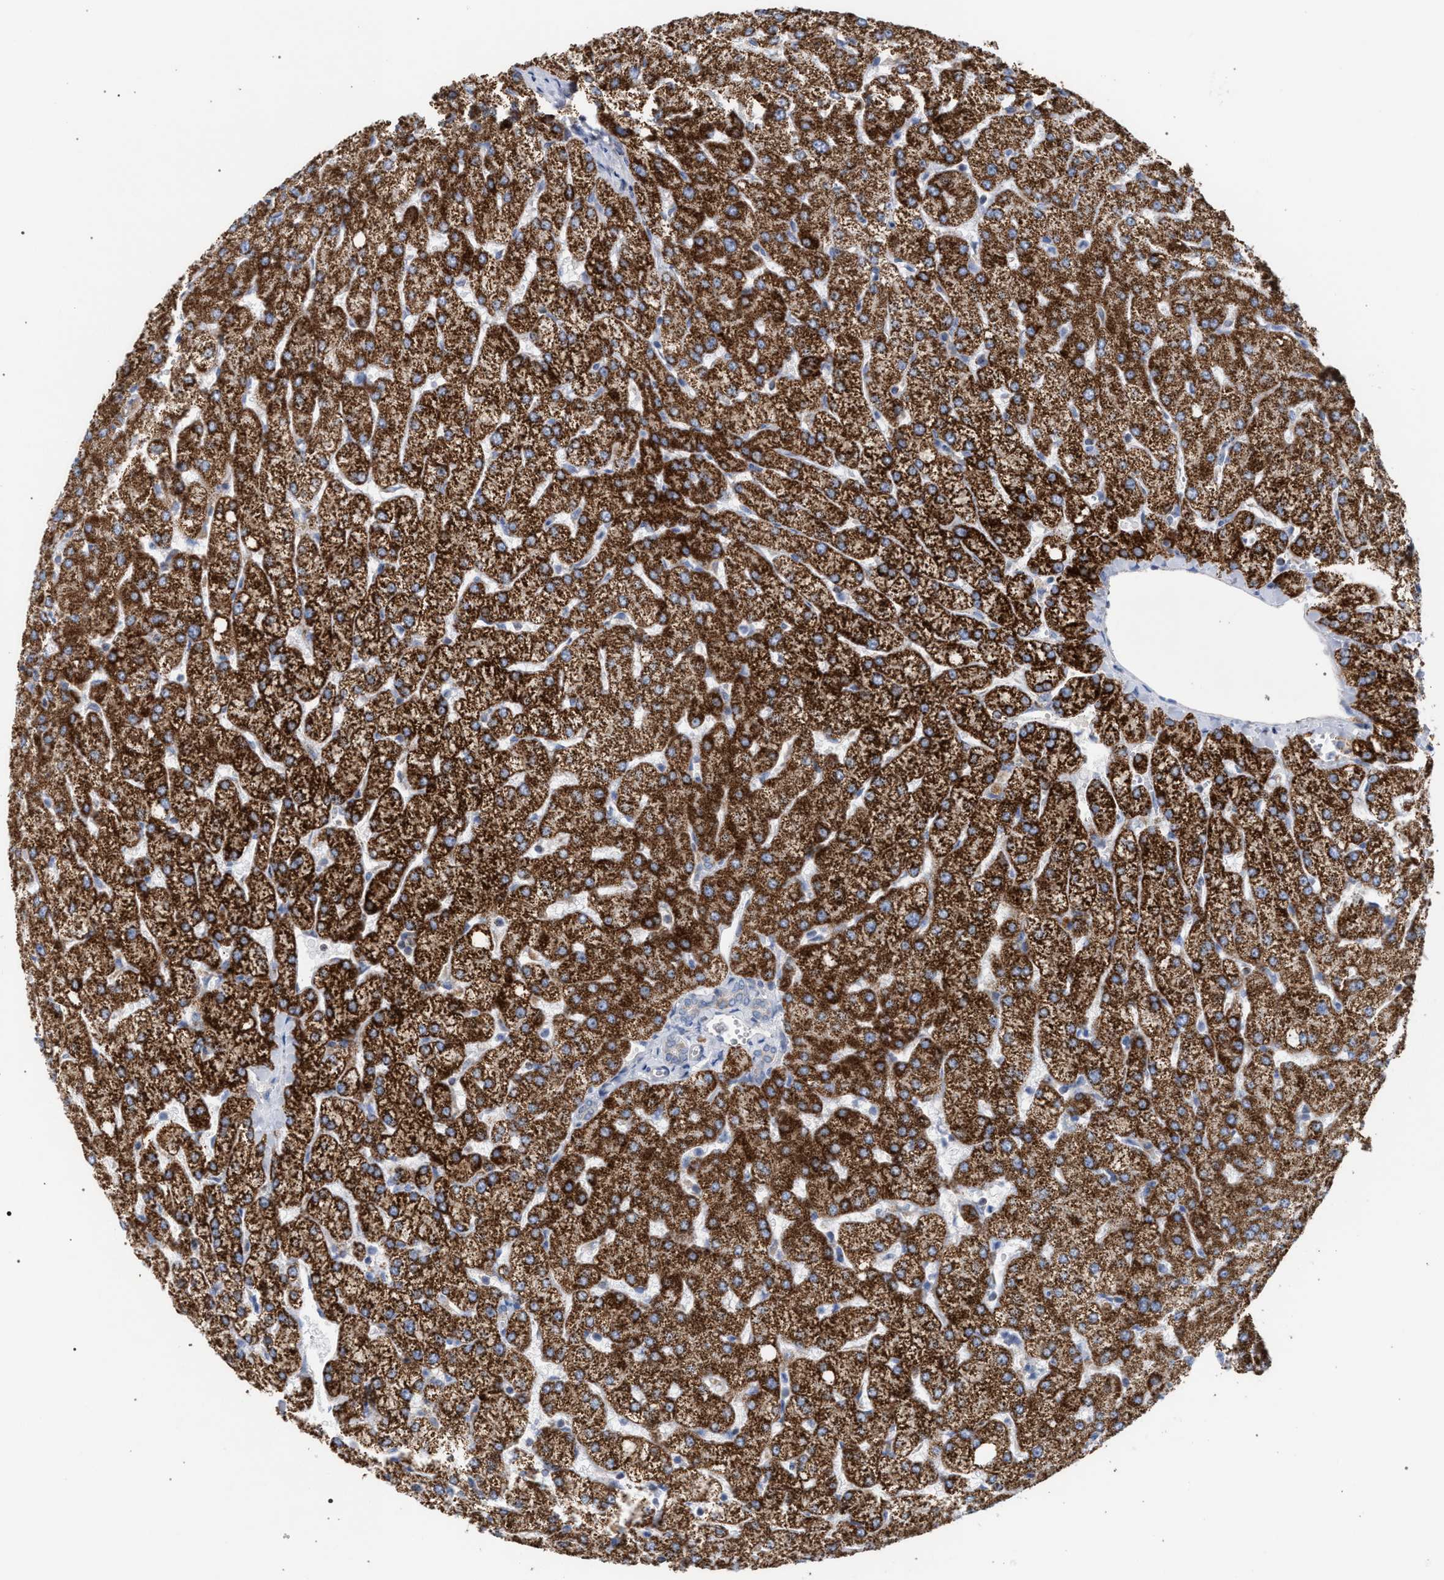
{"staining": {"intensity": "weak", "quantity": "<25%", "location": "cytoplasmic/membranous"}, "tissue": "liver", "cell_type": "Cholangiocytes", "image_type": "normal", "snomed": [{"axis": "morphology", "description": "Normal tissue, NOS"}, {"axis": "topography", "description": "Liver"}], "caption": "IHC of normal liver demonstrates no staining in cholangiocytes. The staining is performed using DAB brown chromogen with nuclei counter-stained in using hematoxylin.", "gene": "ECI2", "patient": {"sex": "female", "age": 54}}